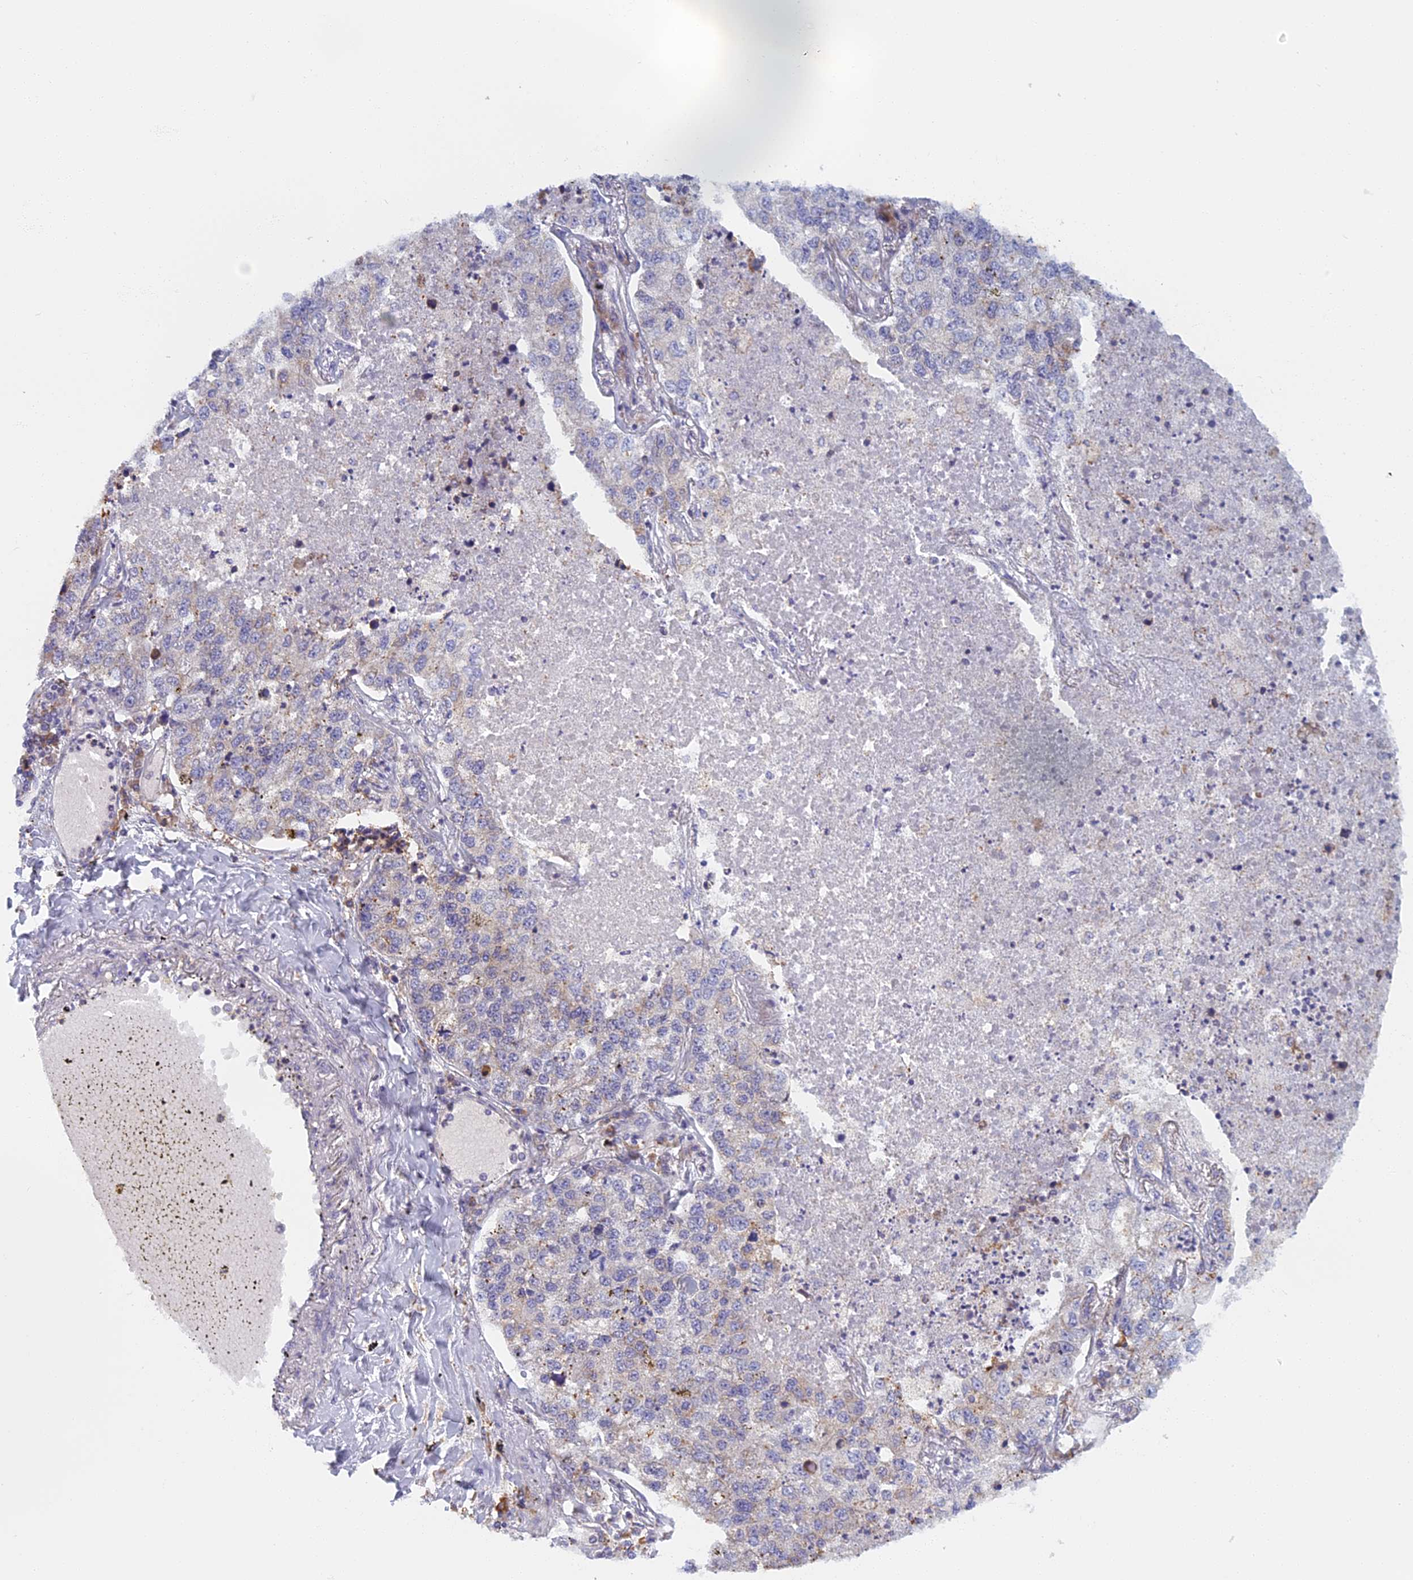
{"staining": {"intensity": "negative", "quantity": "none", "location": "none"}, "tissue": "lung cancer", "cell_type": "Tumor cells", "image_type": "cancer", "snomed": [{"axis": "morphology", "description": "Adenocarcinoma, NOS"}, {"axis": "topography", "description": "Lung"}], "caption": "The IHC photomicrograph has no significant staining in tumor cells of lung cancer (adenocarcinoma) tissue.", "gene": "DDX51", "patient": {"sex": "male", "age": 49}}